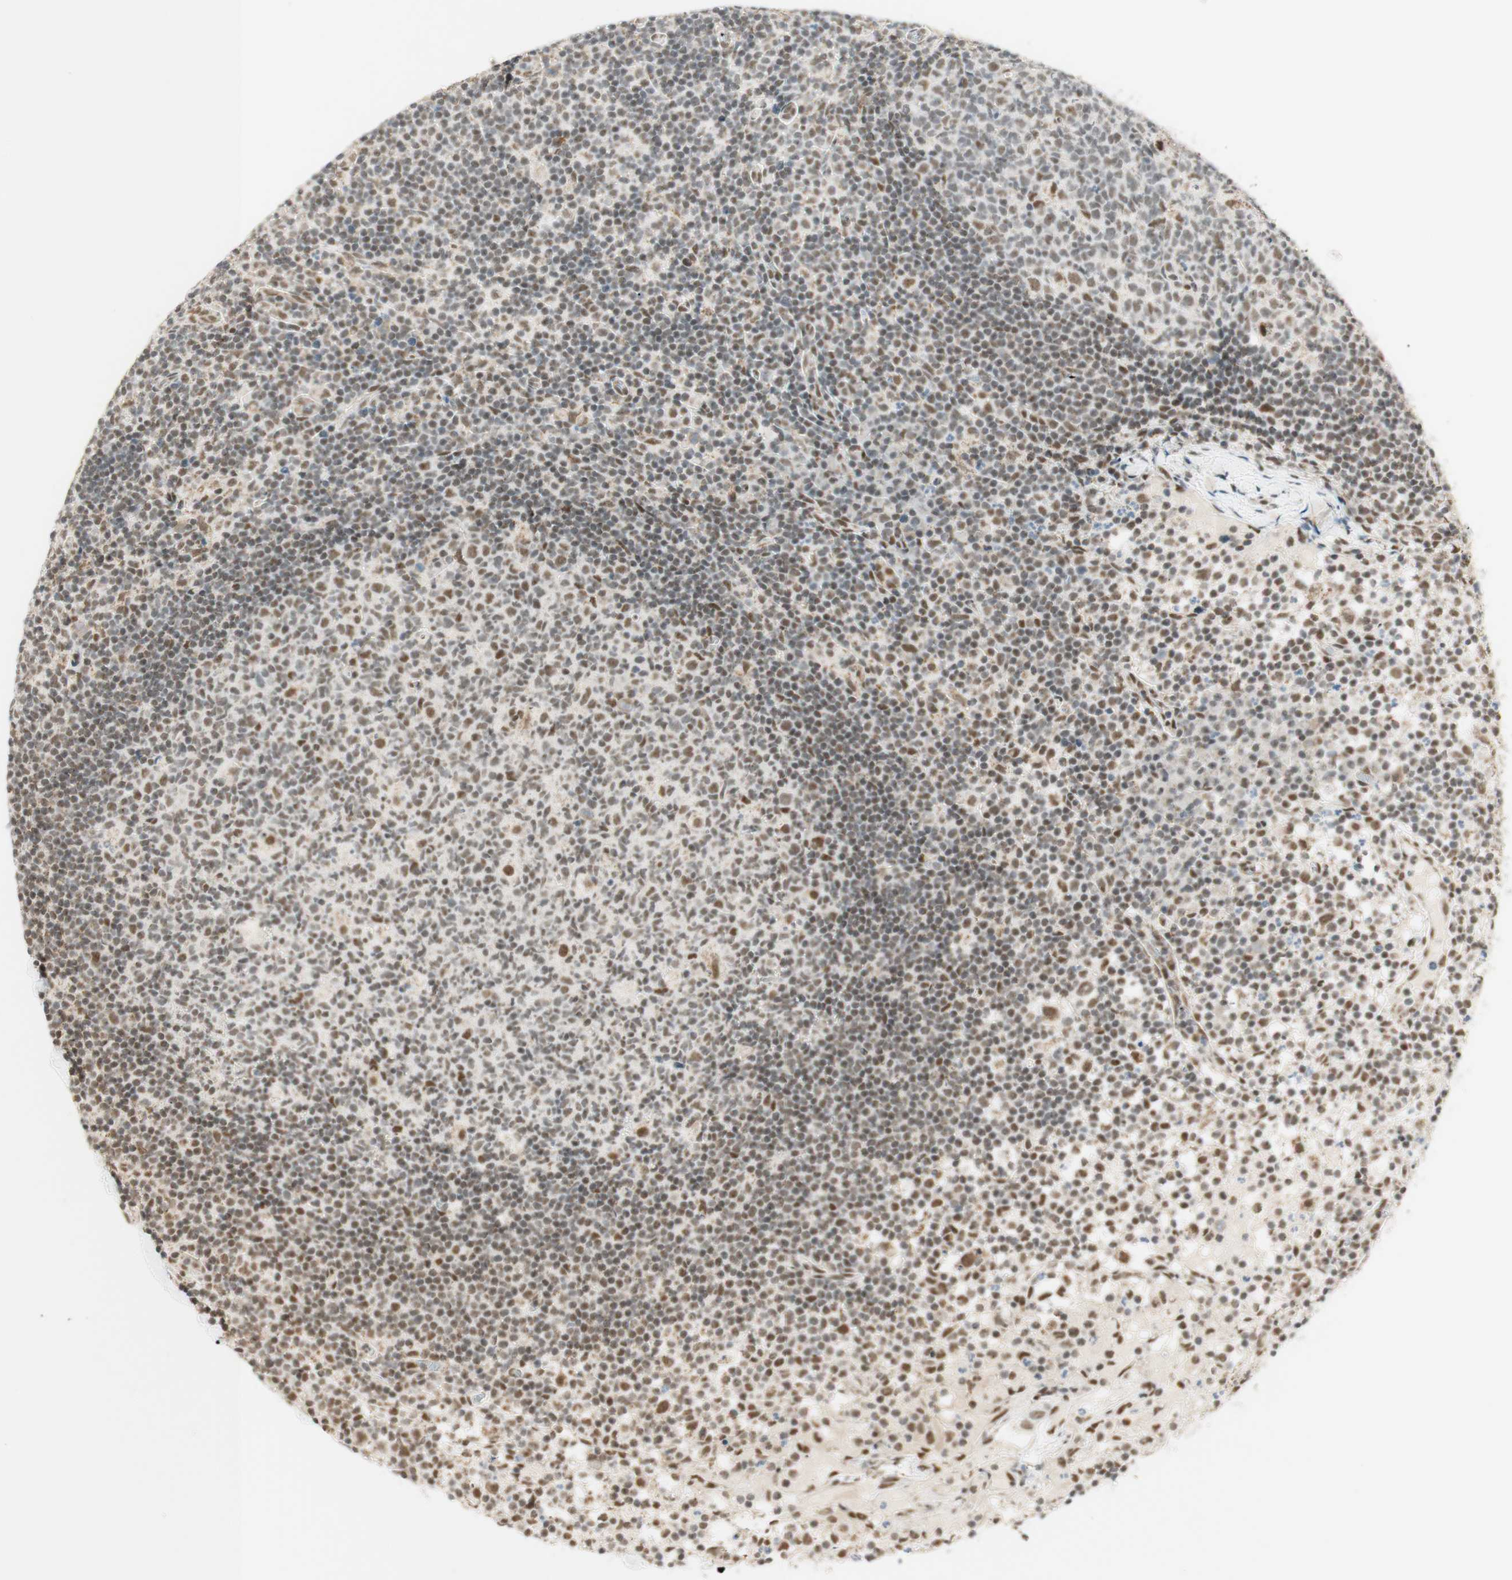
{"staining": {"intensity": "moderate", "quantity": "<25%", "location": "cytoplasmic/membranous,nuclear"}, "tissue": "lymph node", "cell_type": "Germinal center cells", "image_type": "normal", "snomed": [{"axis": "morphology", "description": "Normal tissue, NOS"}, {"axis": "morphology", "description": "Inflammation, NOS"}, {"axis": "topography", "description": "Lymph node"}], "caption": "Immunohistochemistry (IHC) of benign lymph node demonstrates low levels of moderate cytoplasmic/membranous,nuclear positivity in about <25% of germinal center cells.", "gene": "ZNF782", "patient": {"sex": "male", "age": 55}}